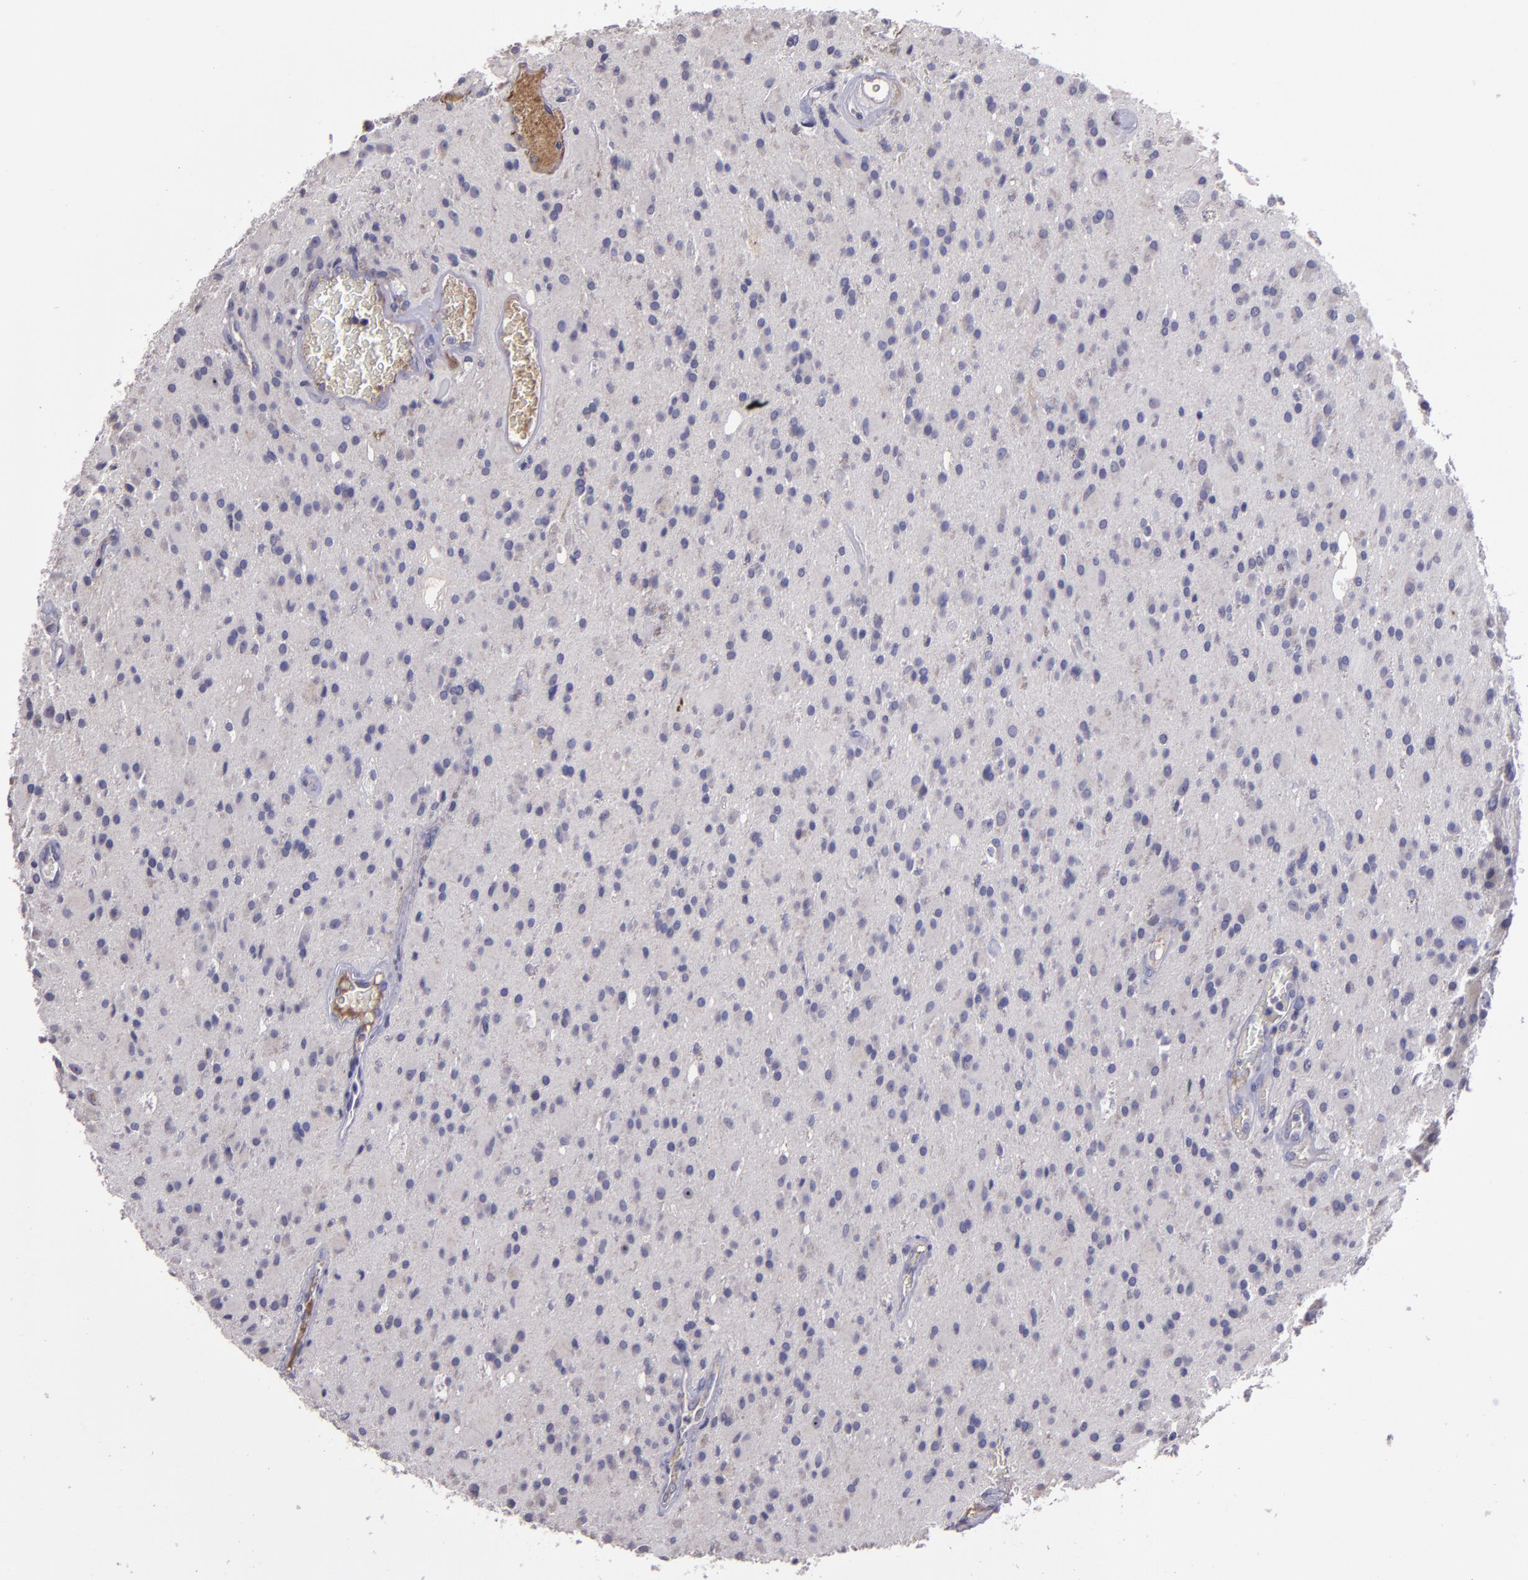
{"staining": {"intensity": "negative", "quantity": "none", "location": "none"}, "tissue": "glioma", "cell_type": "Tumor cells", "image_type": "cancer", "snomed": [{"axis": "morphology", "description": "Glioma, malignant, Low grade"}, {"axis": "topography", "description": "Brain"}], "caption": "IHC histopathology image of human malignant glioma (low-grade) stained for a protein (brown), which exhibits no expression in tumor cells.", "gene": "MASP1", "patient": {"sex": "male", "age": 58}}